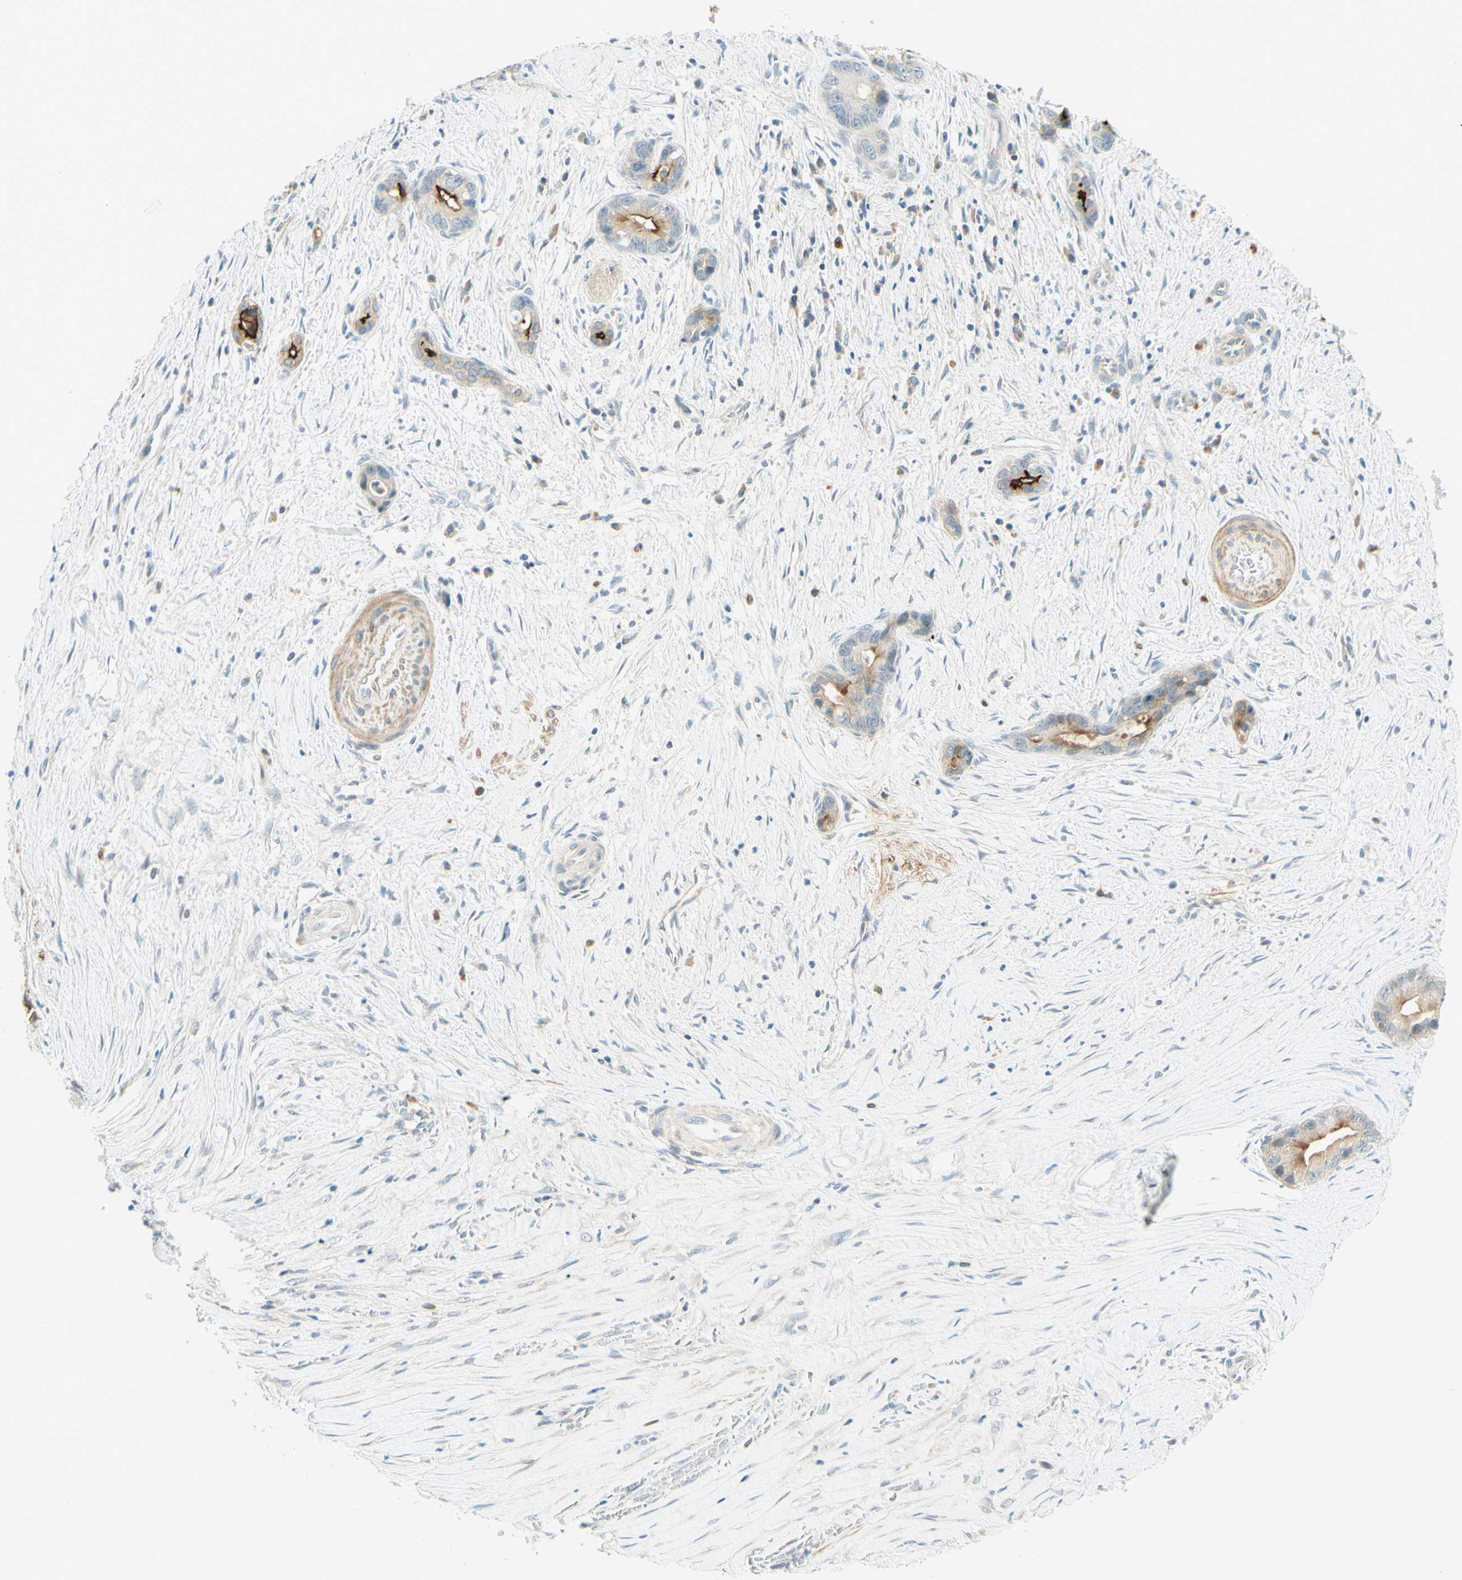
{"staining": {"intensity": "weak", "quantity": "25%-75%", "location": "cytoplasmic/membranous"}, "tissue": "liver cancer", "cell_type": "Tumor cells", "image_type": "cancer", "snomed": [{"axis": "morphology", "description": "Cholangiocarcinoma"}, {"axis": "topography", "description": "Liver"}], "caption": "The photomicrograph exhibits a brown stain indicating the presence of a protein in the cytoplasmic/membranous of tumor cells in liver cancer. Nuclei are stained in blue.", "gene": "PROM1", "patient": {"sex": "female", "age": 55}}